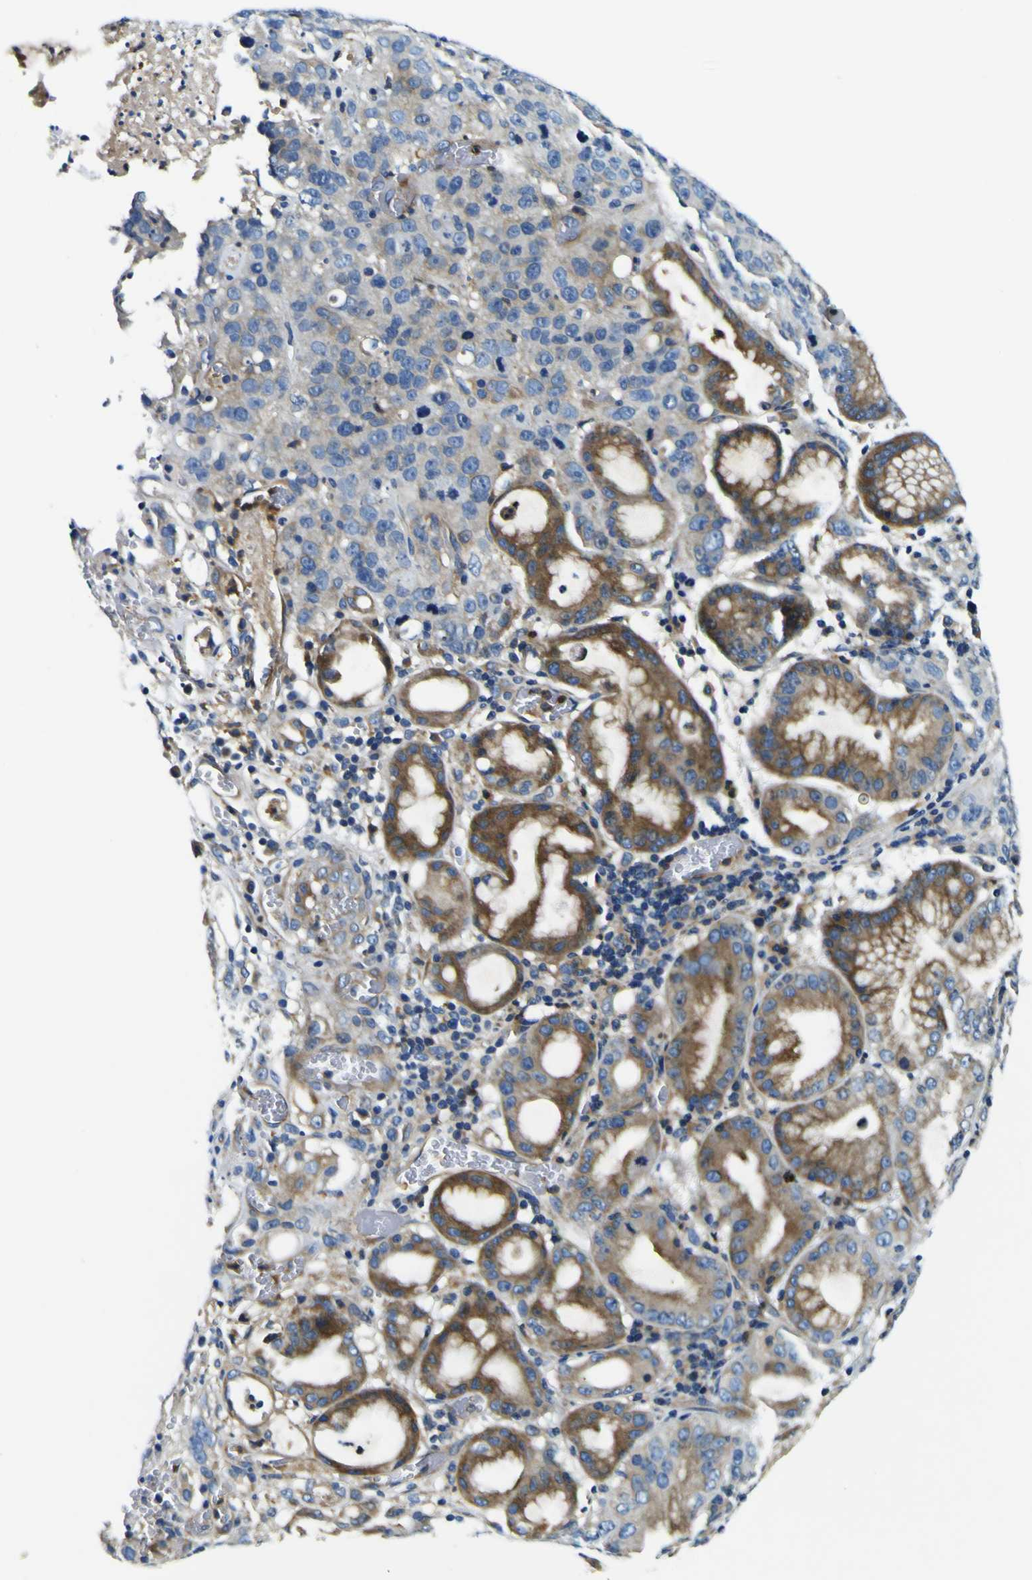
{"staining": {"intensity": "moderate", "quantity": "25%-75%", "location": "cytoplasmic/membranous"}, "tissue": "stomach cancer", "cell_type": "Tumor cells", "image_type": "cancer", "snomed": [{"axis": "morphology", "description": "Normal tissue, NOS"}, {"axis": "morphology", "description": "Adenocarcinoma, NOS"}, {"axis": "topography", "description": "Stomach"}], "caption": "A brown stain shows moderate cytoplasmic/membranous expression of a protein in stomach cancer tumor cells. The staining was performed using DAB to visualize the protein expression in brown, while the nuclei were stained in blue with hematoxylin (Magnification: 20x).", "gene": "CLSTN1", "patient": {"sex": "male", "age": 48}}